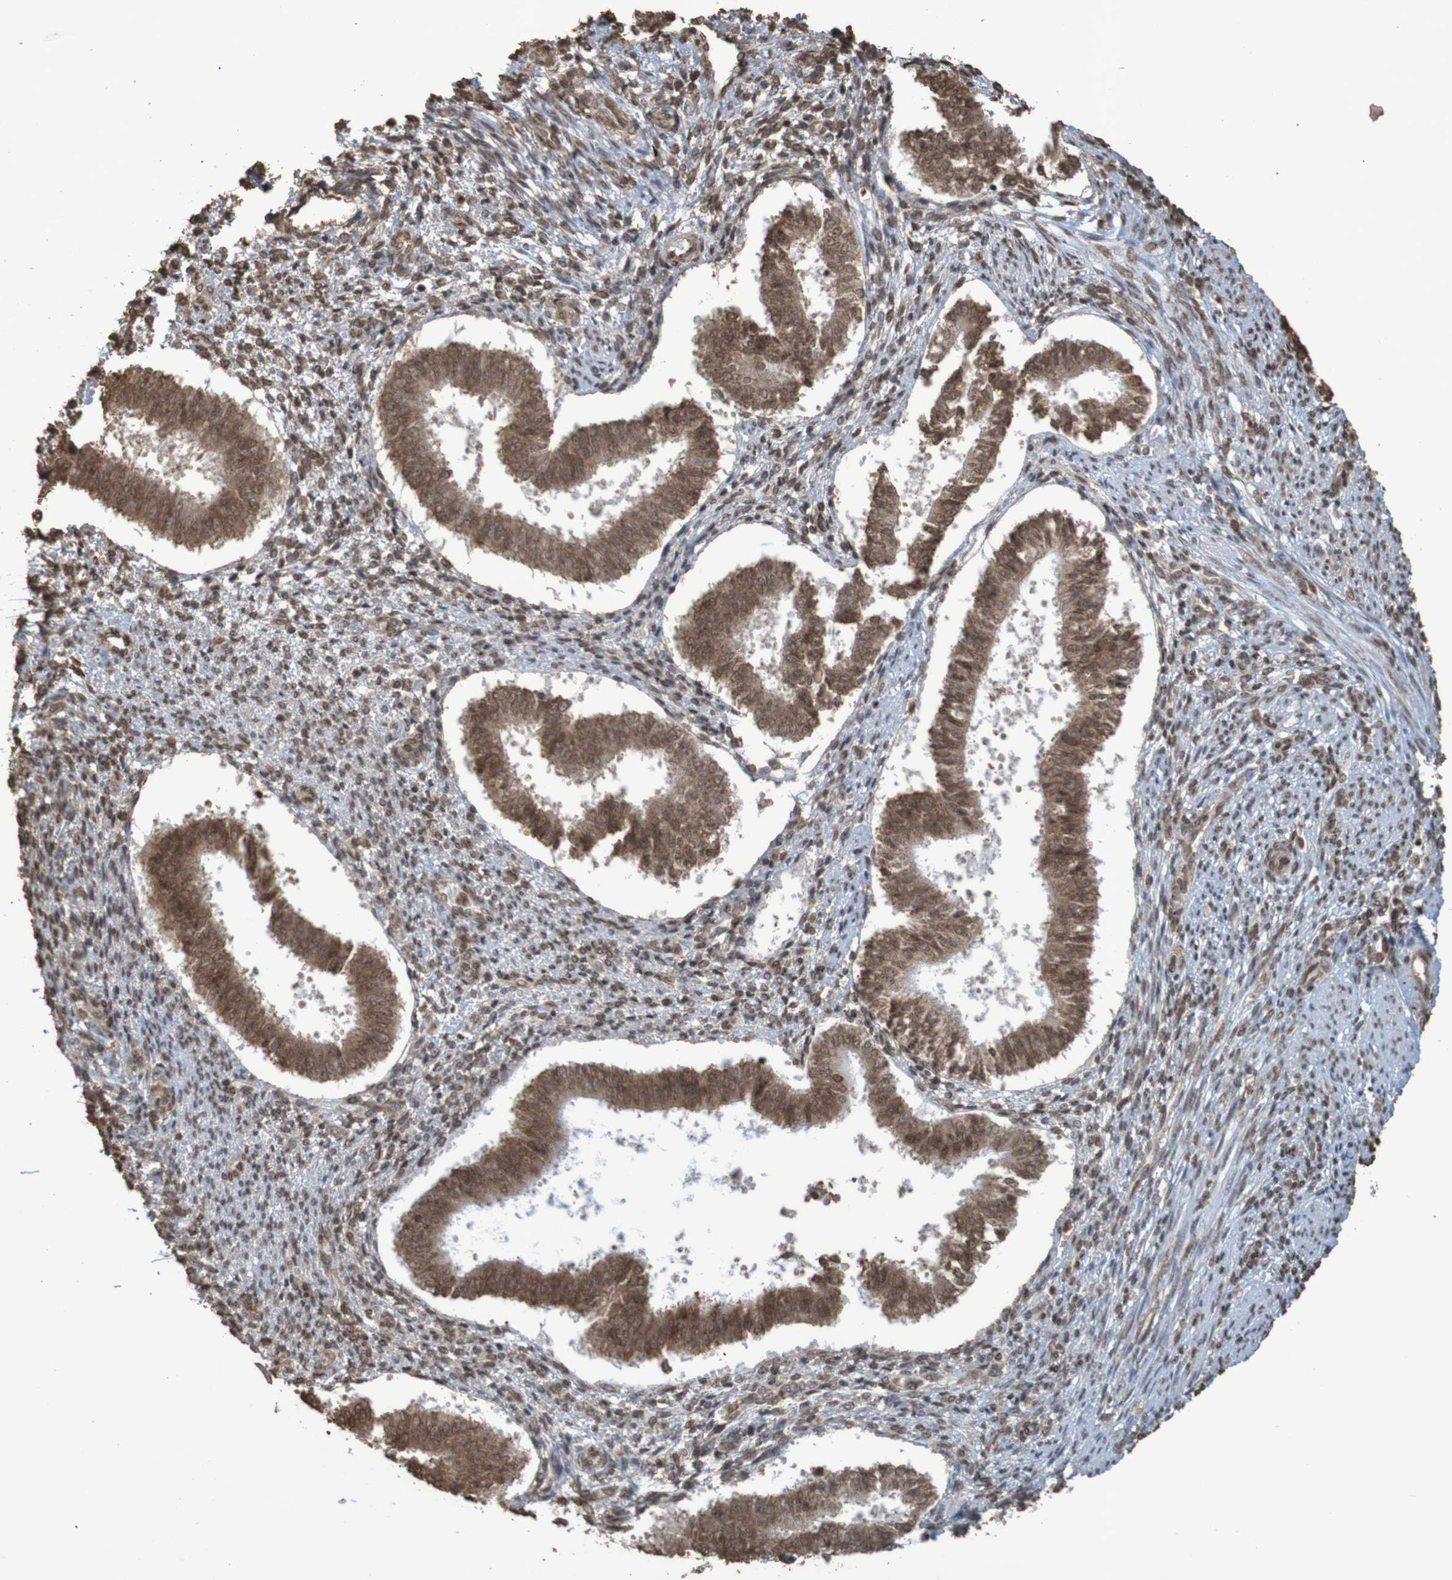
{"staining": {"intensity": "moderate", "quantity": "25%-75%", "location": "cytoplasmic/membranous,nuclear"}, "tissue": "endometrium", "cell_type": "Cells in endometrial stroma", "image_type": "normal", "snomed": [{"axis": "morphology", "description": "Normal tissue, NOS"}, {"axis": "topography", "description": "Endometrium"}], "caption": "High-power microscopy captured an IHC photomicrograph of unremarkable endometrium, revealing moderate cytoplasmic/membranous,nuclear positivity in about 25%-75% of cells in endometrial stroma. (brown staining indicates protein expression, while blue staining denotes nuclei).", "gene": "GFI1", "patient": {"sex": "female", "age": 35}}